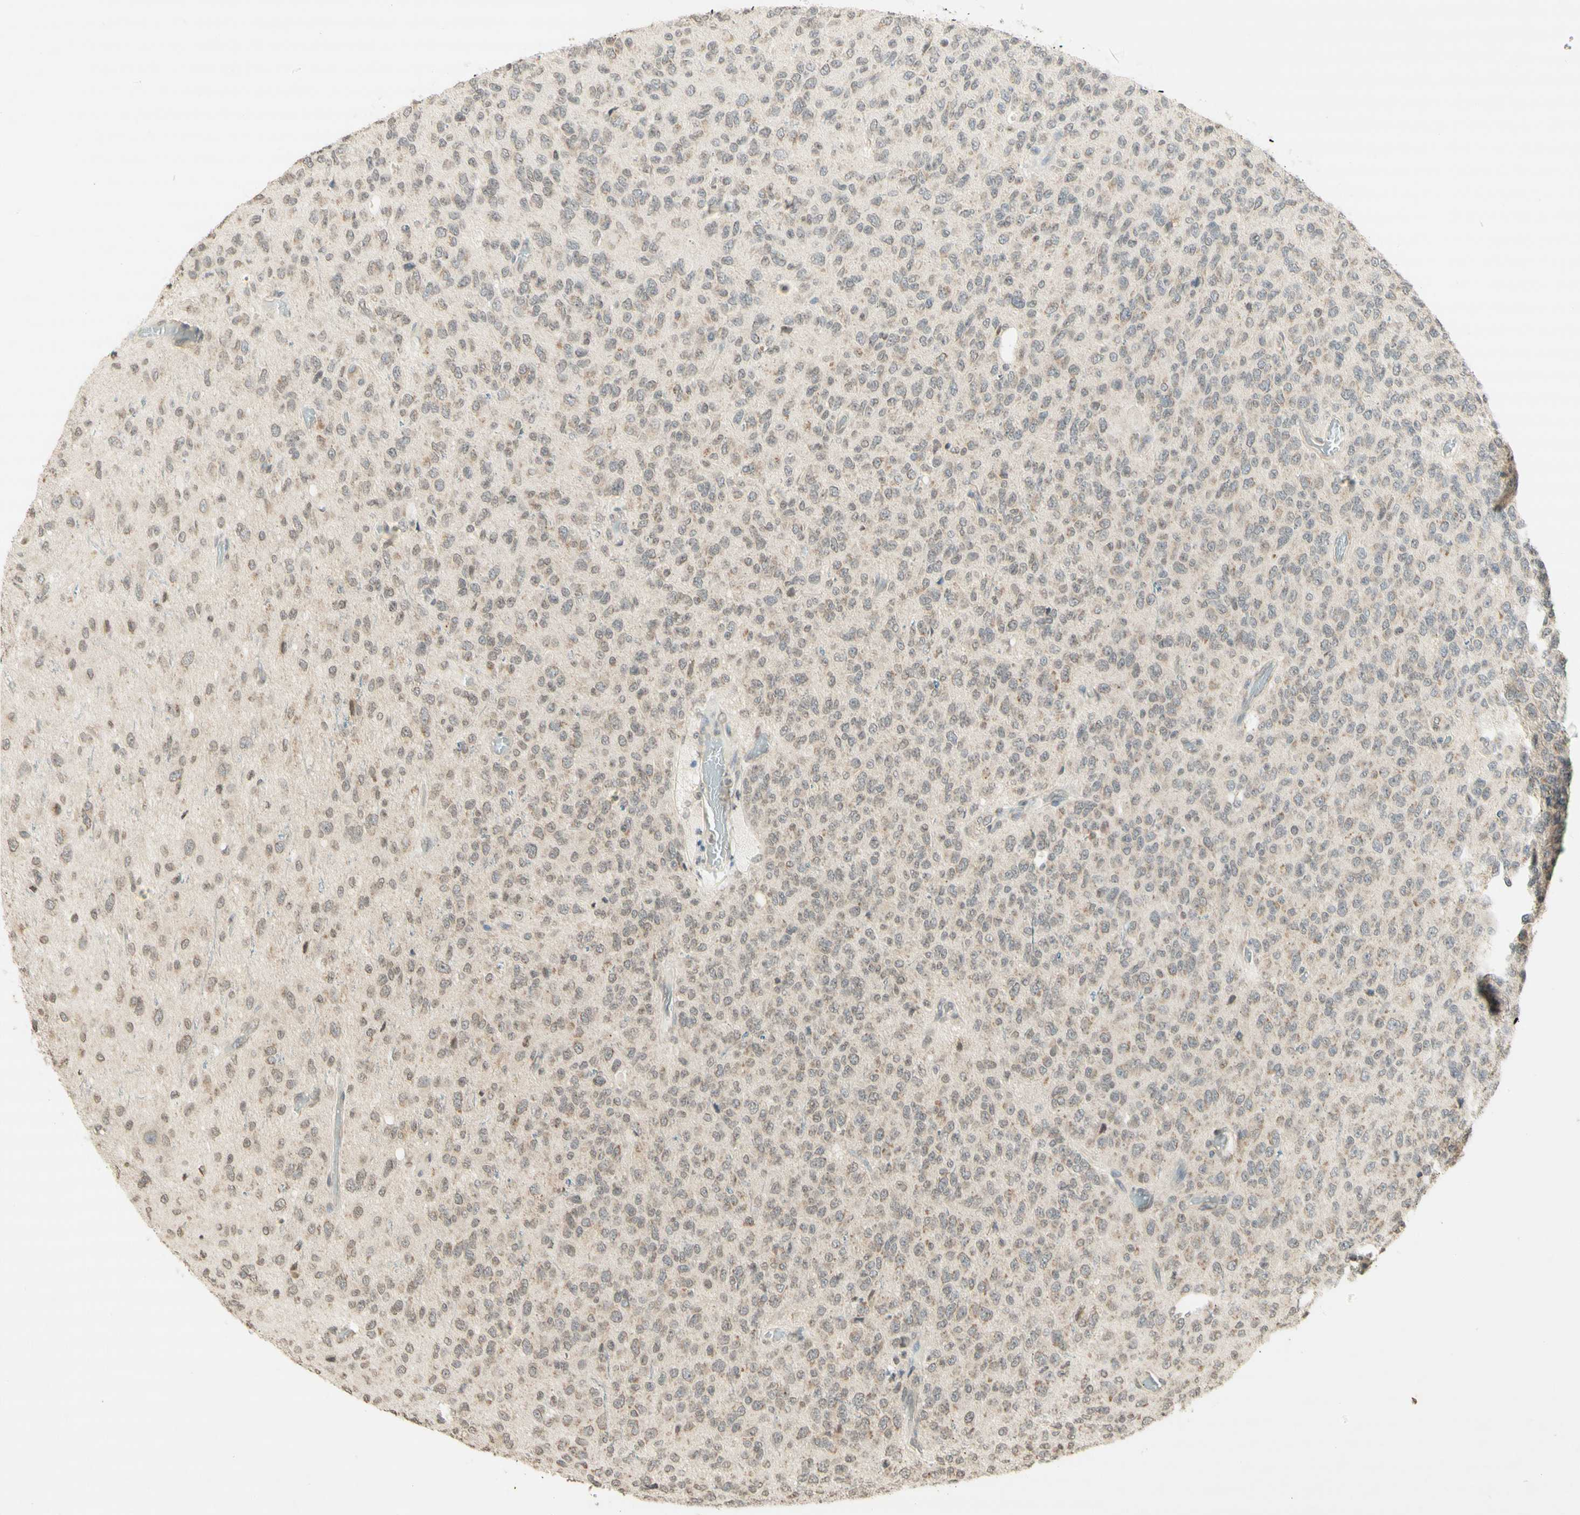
{"staining": {"intensity": "weak", "quantity": "<25%", "location": "cytoplasmic/membranous,nuclear"}, "tissue": "glioma", "cell_type": "Tumor cells", "image_type": "cancer", "snomed": [{"axis": "morphology", "description": "Glioma, malignant, High grade"}, {"axis": "topography", "description": "pancreas cauda"}], "caption": "This is a histopathology image of IHC staining of glioma, which shows no staining in tumor cells.", "gene": "CCNI", "patient": {"sex": "male", "age": 60}}